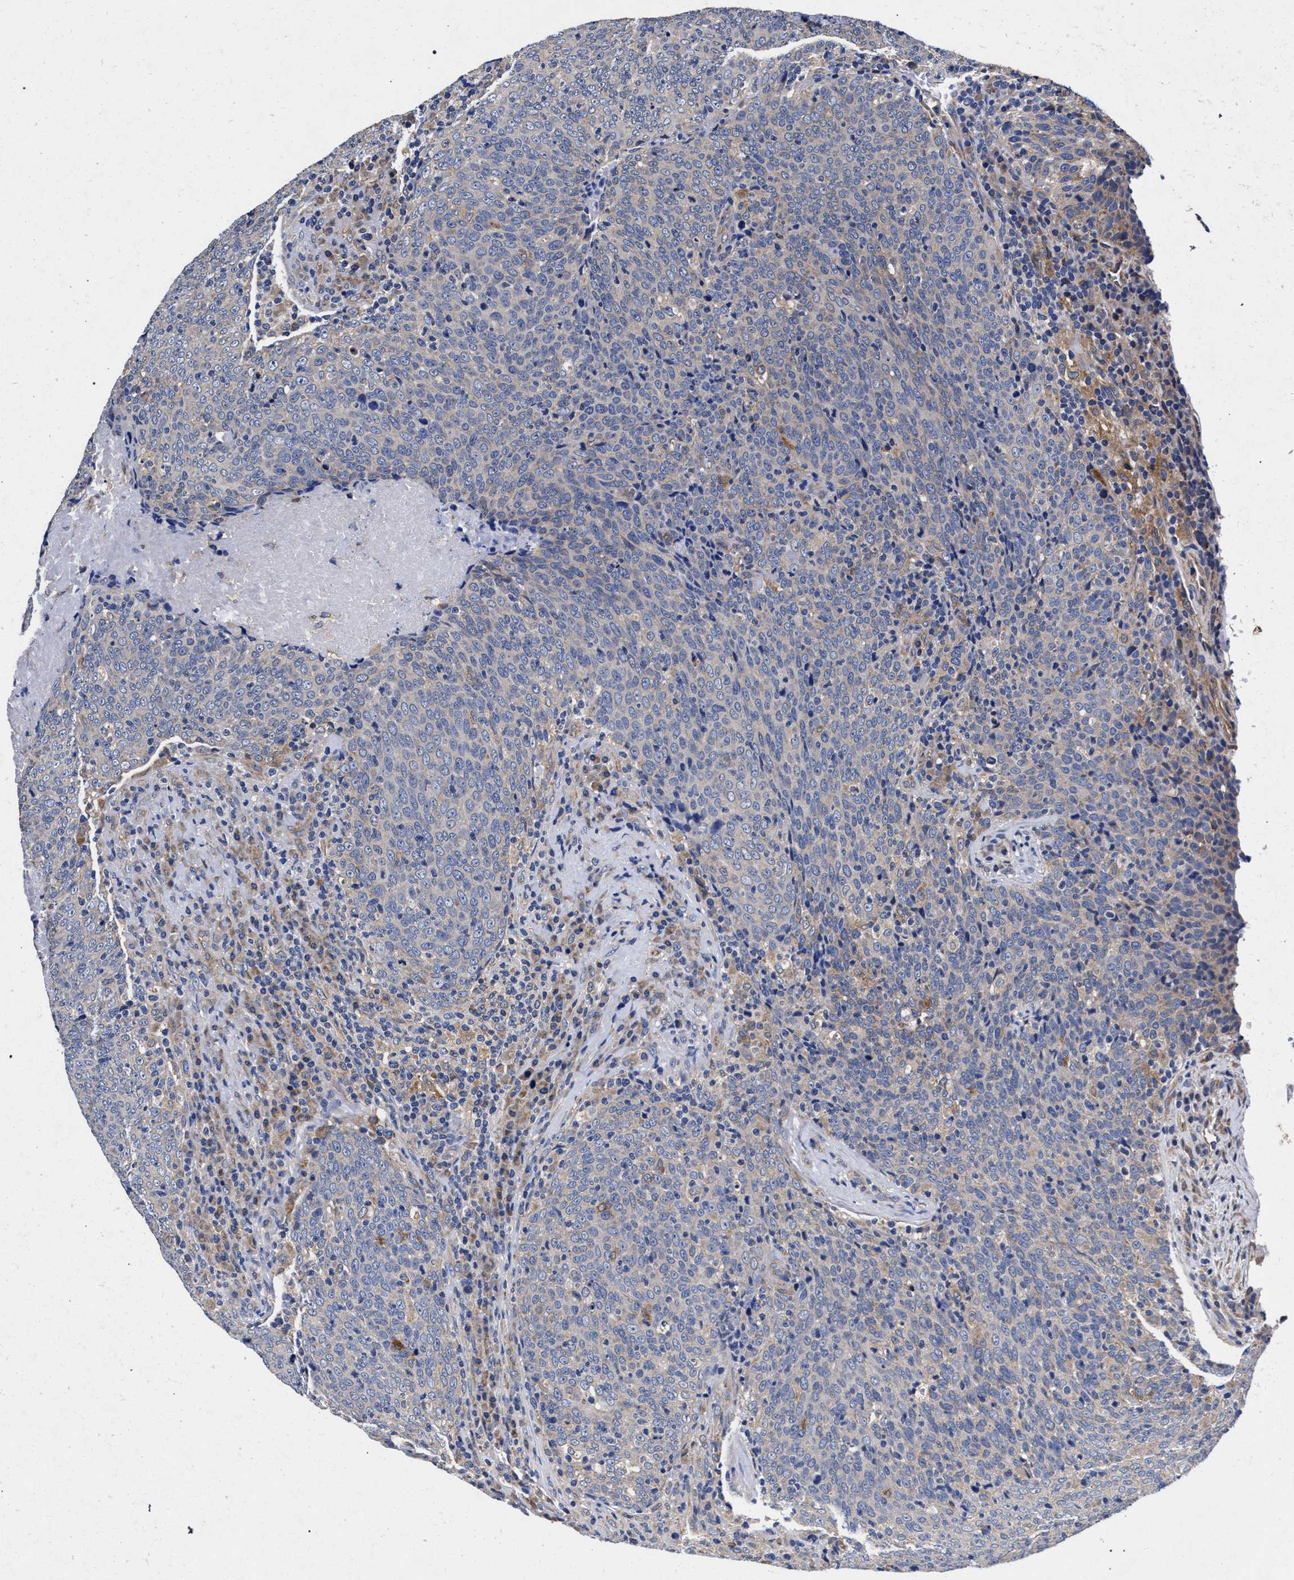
{"staining": {"intensity": "negative", "quantity": "none", "location": "none"}, "tissue": "head and neck cancer", "cell_type": "Tumor cells", "image_type": "cancer", "snomed": [{"axis": "morphology", "description": "Squamous cell carcinoma, NOS"}, {"axis": "morphology", "description": "Squamous cell carcinoma, metastatic, NOS"}, {"axis": "topography", "description": "Lymph node"}, {"axis": "topography", "description": "Head-Neck"}], "caption": "This is an IHC histopathology image of human head and neck squamous cell carcinoma. There is no staining in tumor cells.", "gene": "CFAP95", "patient": {"sex": "male", "age": 62}}